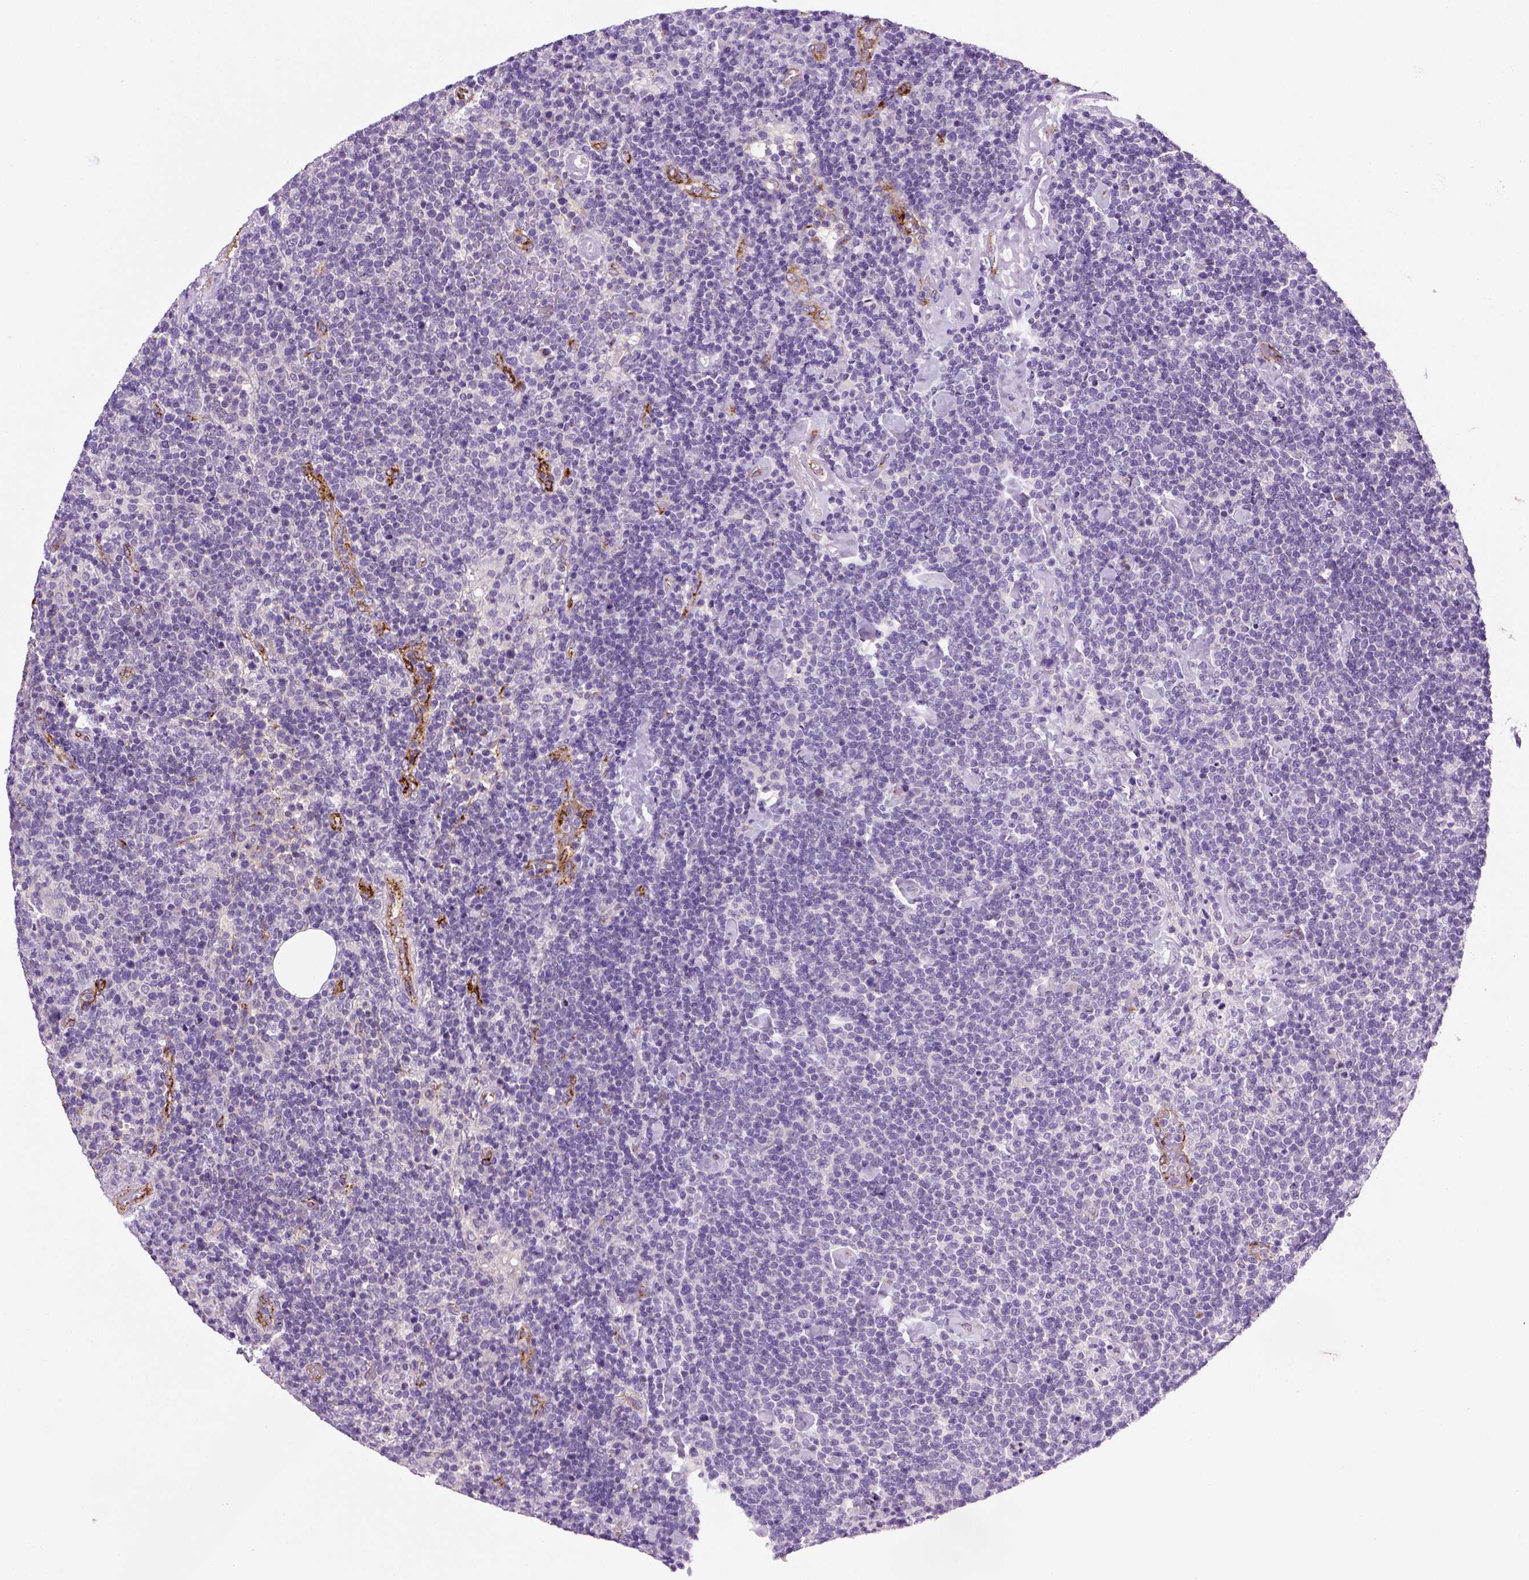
{"staining": {"intensity": "negative", "quantity": "none", "location": "none"}, "tissue": "lymphoma", "cell_type": "Tumor cells", "image_type": "cancer", "snomed": [{"axis": "morphology", "description": "Malignant lymphoma, non-Hodgkin's type, High grade"}, {"axis": "topography", "description": "Lymph node"}], "caption": "Tumor cells are negative for protein expression in human malignant lymphoma, non-Hodgkin's type (high-grade).", "gene": "VWF", "patient": {"sex": "male", "age": 61}}